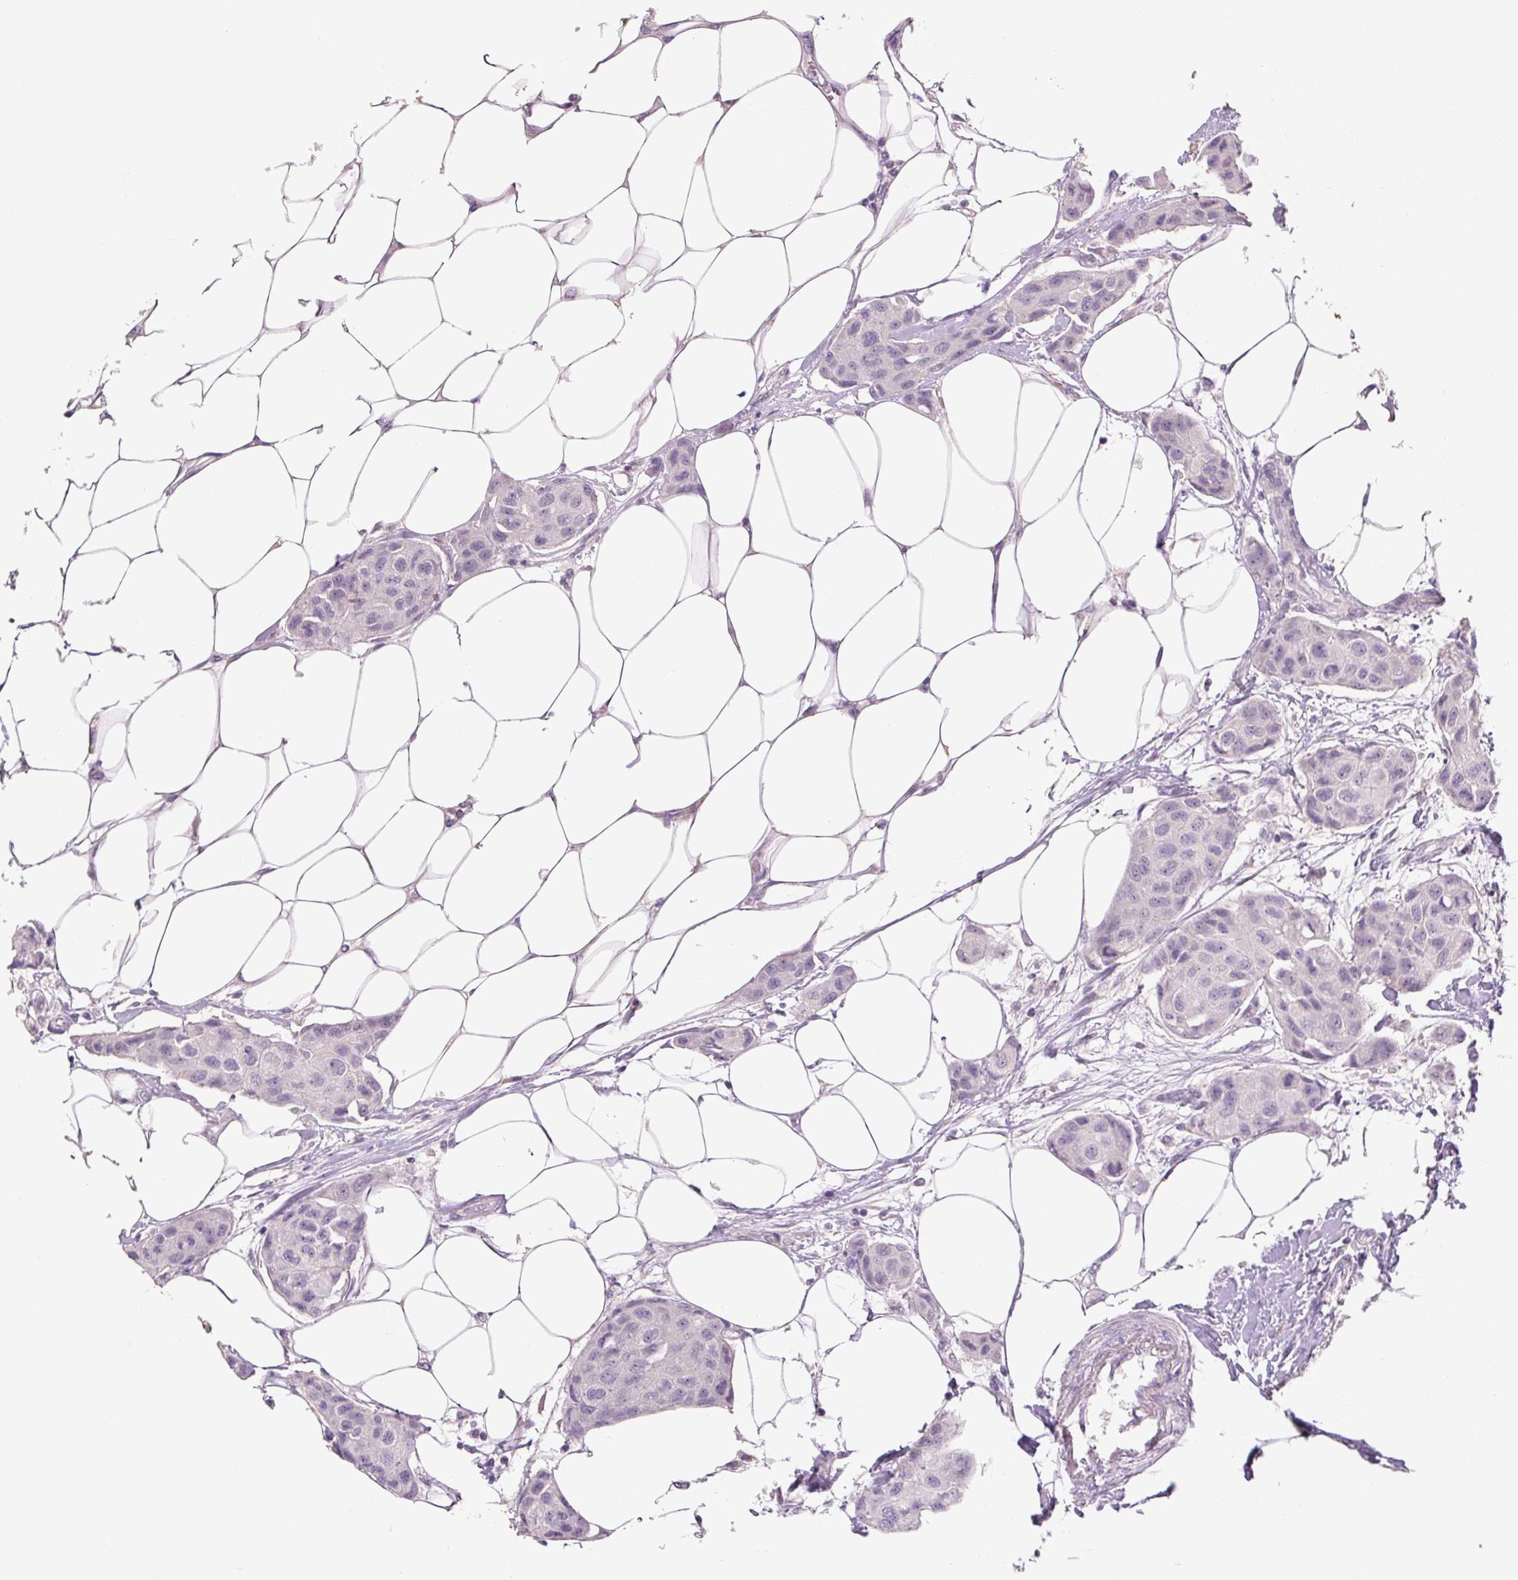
{"staining": {"intensity": "negative", "quantity": "none", "location": "none"}, "tissue": "breast cancer", "cell_type": "Tumor cells", "image_type": "cancer", "snomed": [{"axis": "morphology", "description": "Duct carcinoma"}, {"axis": "topography", "description": "Breast"}, {"axis": "topography", "description": "Lymph node"}], "caption": "High magnification brightfield microscopy of breast cancer (invasive ductal carcinoma) stained with DAB (3,3'-diaminobenzidine) (brown) and counterstained with hematoxylin (blue): tumor cells show no significant positivity. (Brightfield microscopy of DAB (3,3'-diaminobenzidine) immunohistochemistry at high magnification).", "gene": "TMEM100", "patient": {"sex": "female", "age": 80}}